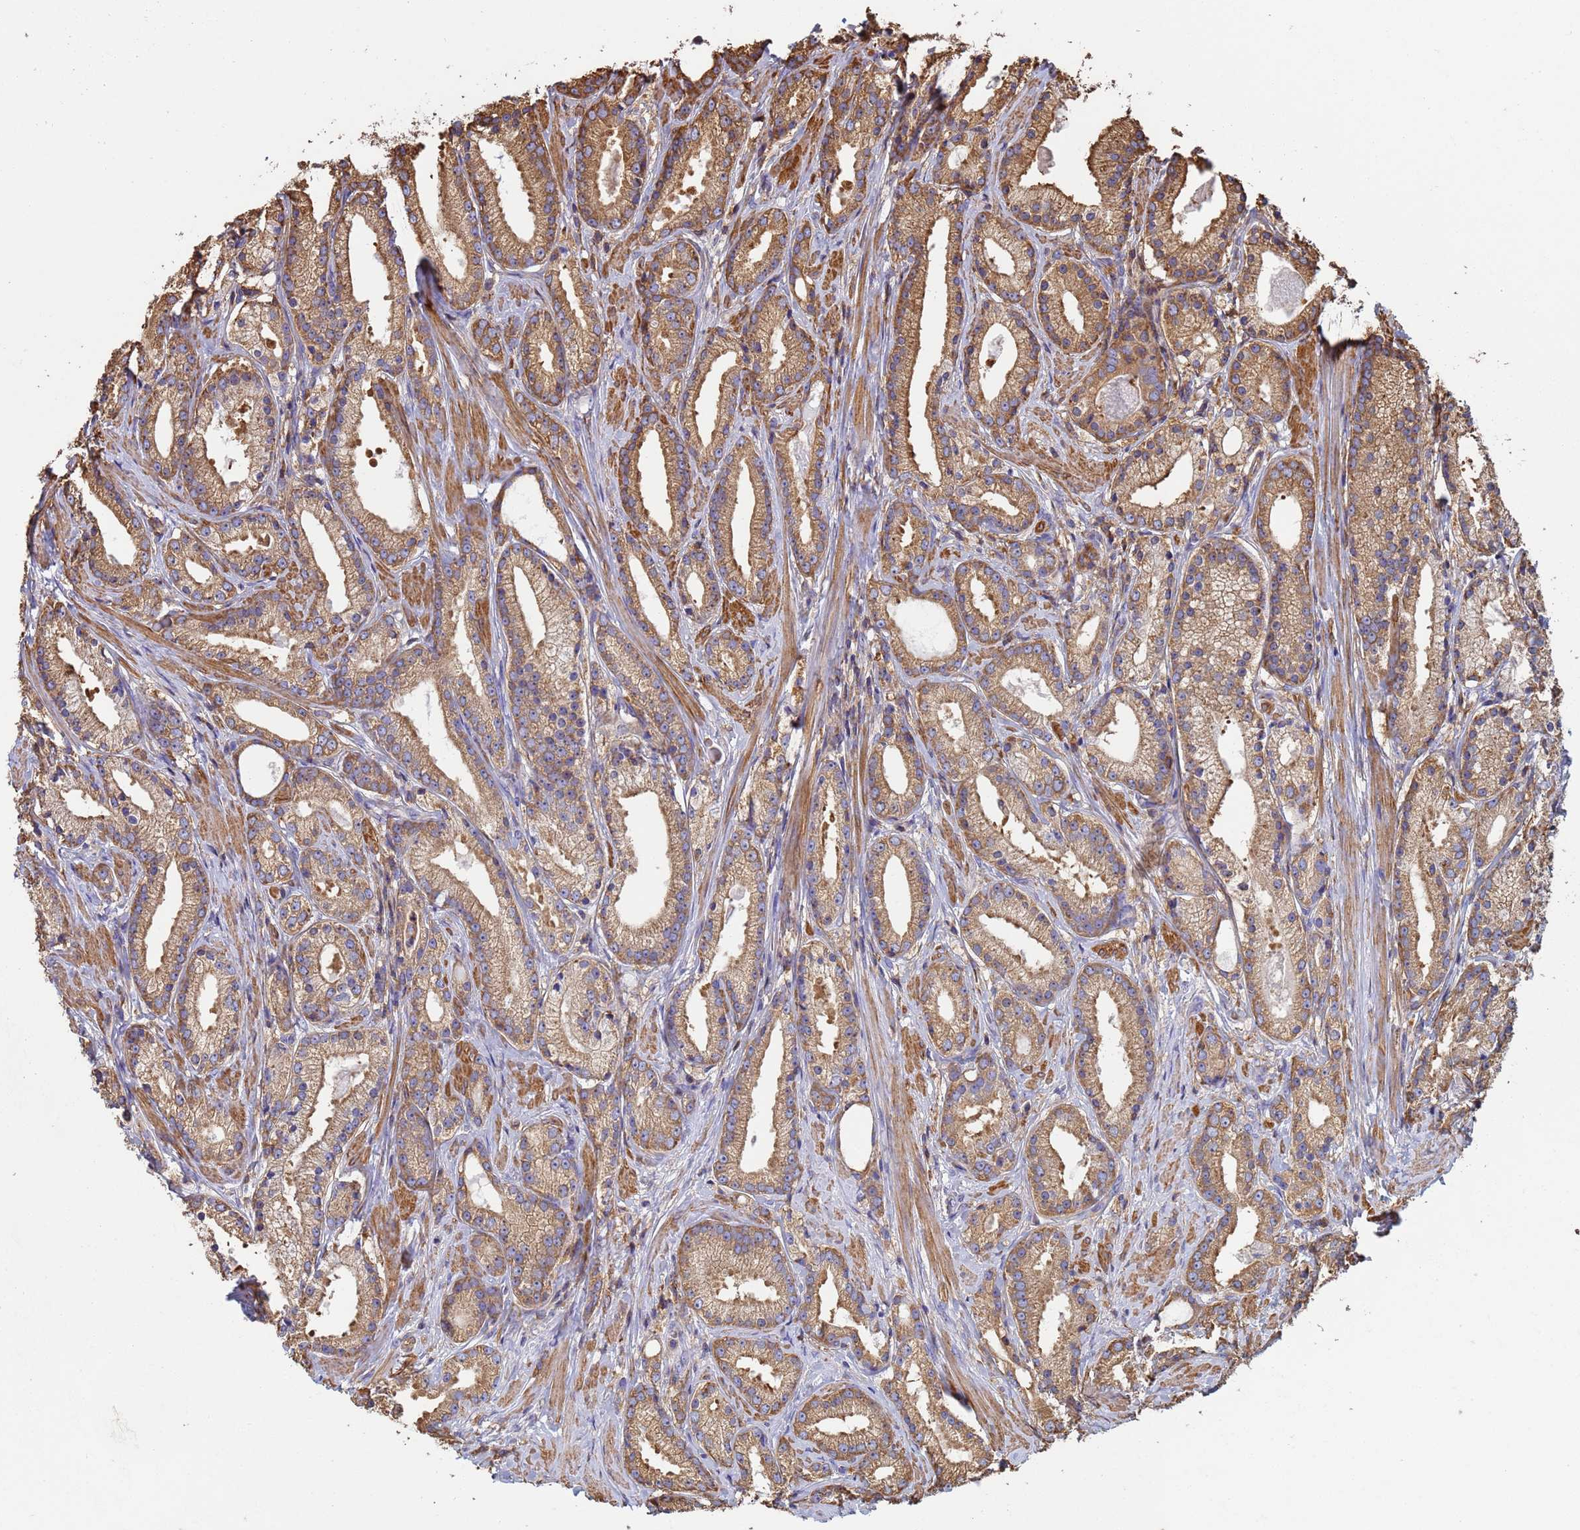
{"staining": {"intensity": "moderate", "quantity": ">75%", "location": "cytoplasmic/membranous"}, "tissue": "prostate cancer", "cell_type": "Tumor cells", "image_type": "cancer", "snomed": [{"axis": "morphology", "description": "Adenocarcinoma, Low grade"}, {"axis": "topography", "description": "Prostate"}], "caption": "Moderate cytoplasmic/membranous expression is present in about >75% of tumor cells in prostate cancer.", "gene": "ZNG1B", "patient": {"sex": "male", "age": 57}}